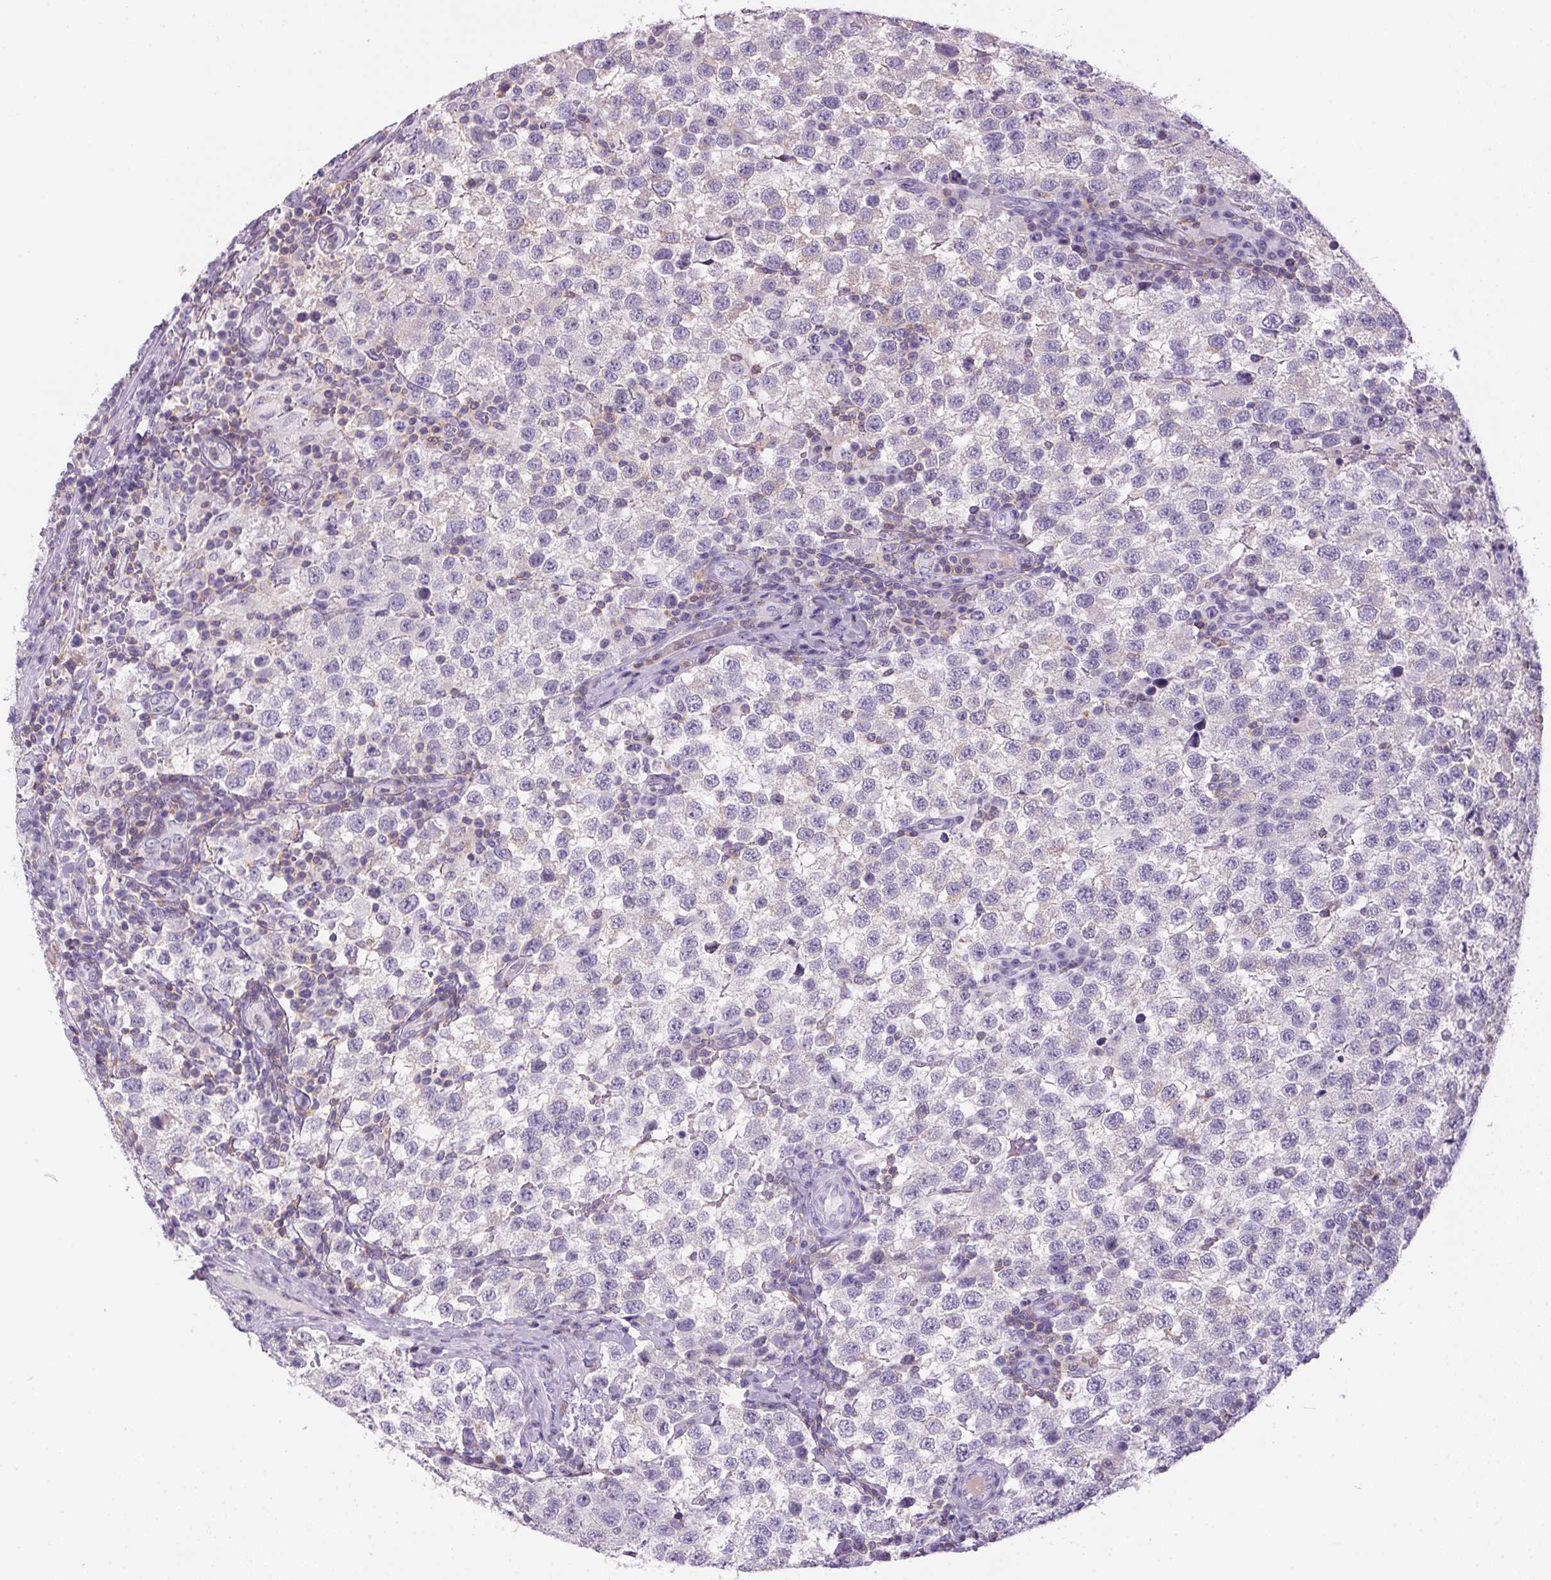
{"staining": {"intensity": "negative", "quantity": "none", "location": "none"}, "tissue": "testis cancer", "cell_type": "Tumor cells", "image_type": "cancer", "snomed": [{"axis": "morphology", "description": "Seminoma, NOS"}, {"axis": "topography", "description": "Testis"}], "caption": "IHC of human testis cancer displays no positivity in tumor cells.", "gene": "S100A2", "patient": {"sex": "male", "age": 34}}